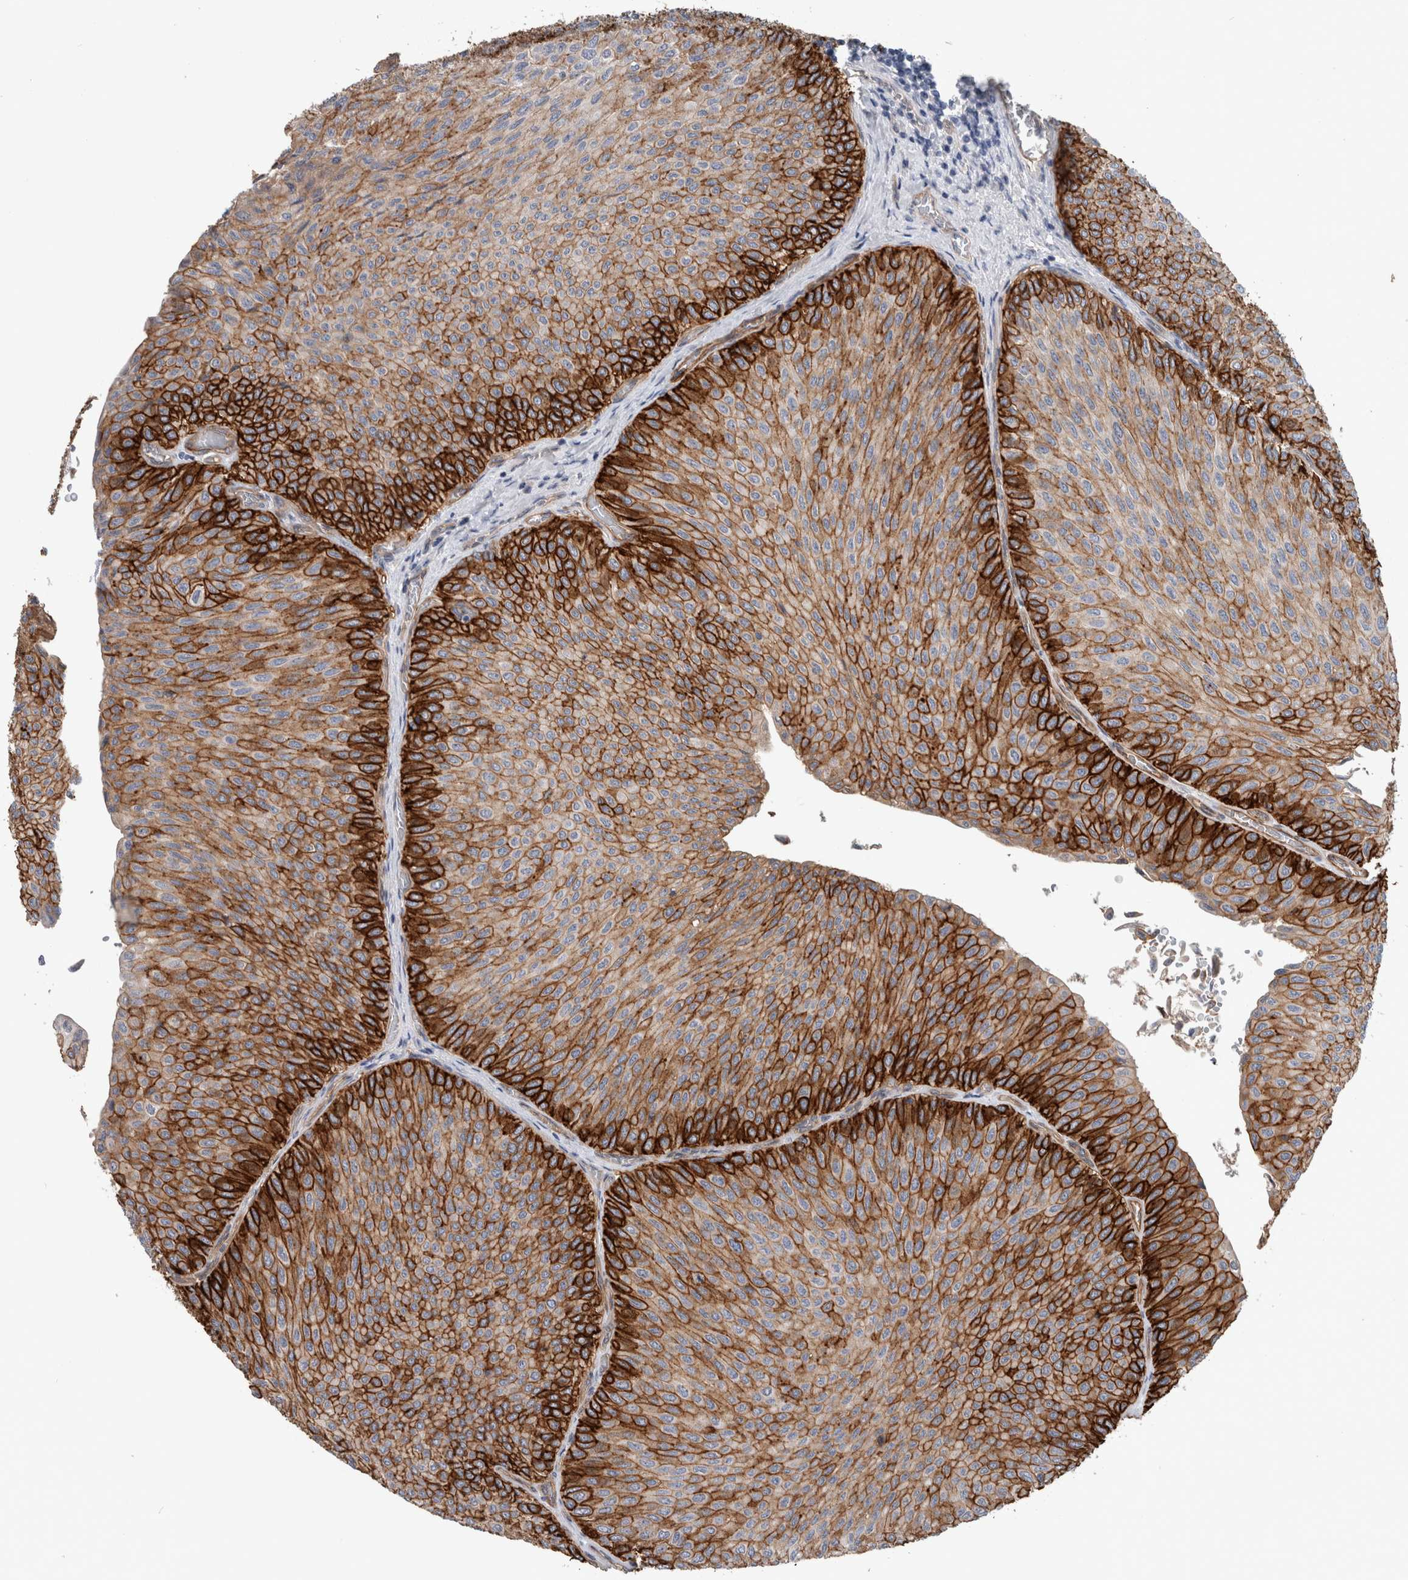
{"staining": {"intensity": "strong", "quantity": "25%-75%", "location": "cytoplasmic/membranous"}, "tissue": "urothelial cancer", "cell_type": "Tumor cells", "image_type": "cancer", "snomed": [{"axis": "morphology", "description": "Urothelial carcinoma, Low grade"}, {"axis": "topography", "description": "Urinary bladder"}], "caption": "Immunohistochemical staining of urothelial cancer displays high levels of strong cytoplasmic/membranous protein staining in approximately 25%-75% of tumor cells. Immunohistochemistry stains the protein of interest in brown and the nuclei are stained blue.", "gene": "BCAM", "patient": {"sex": "male", "age": 78}}